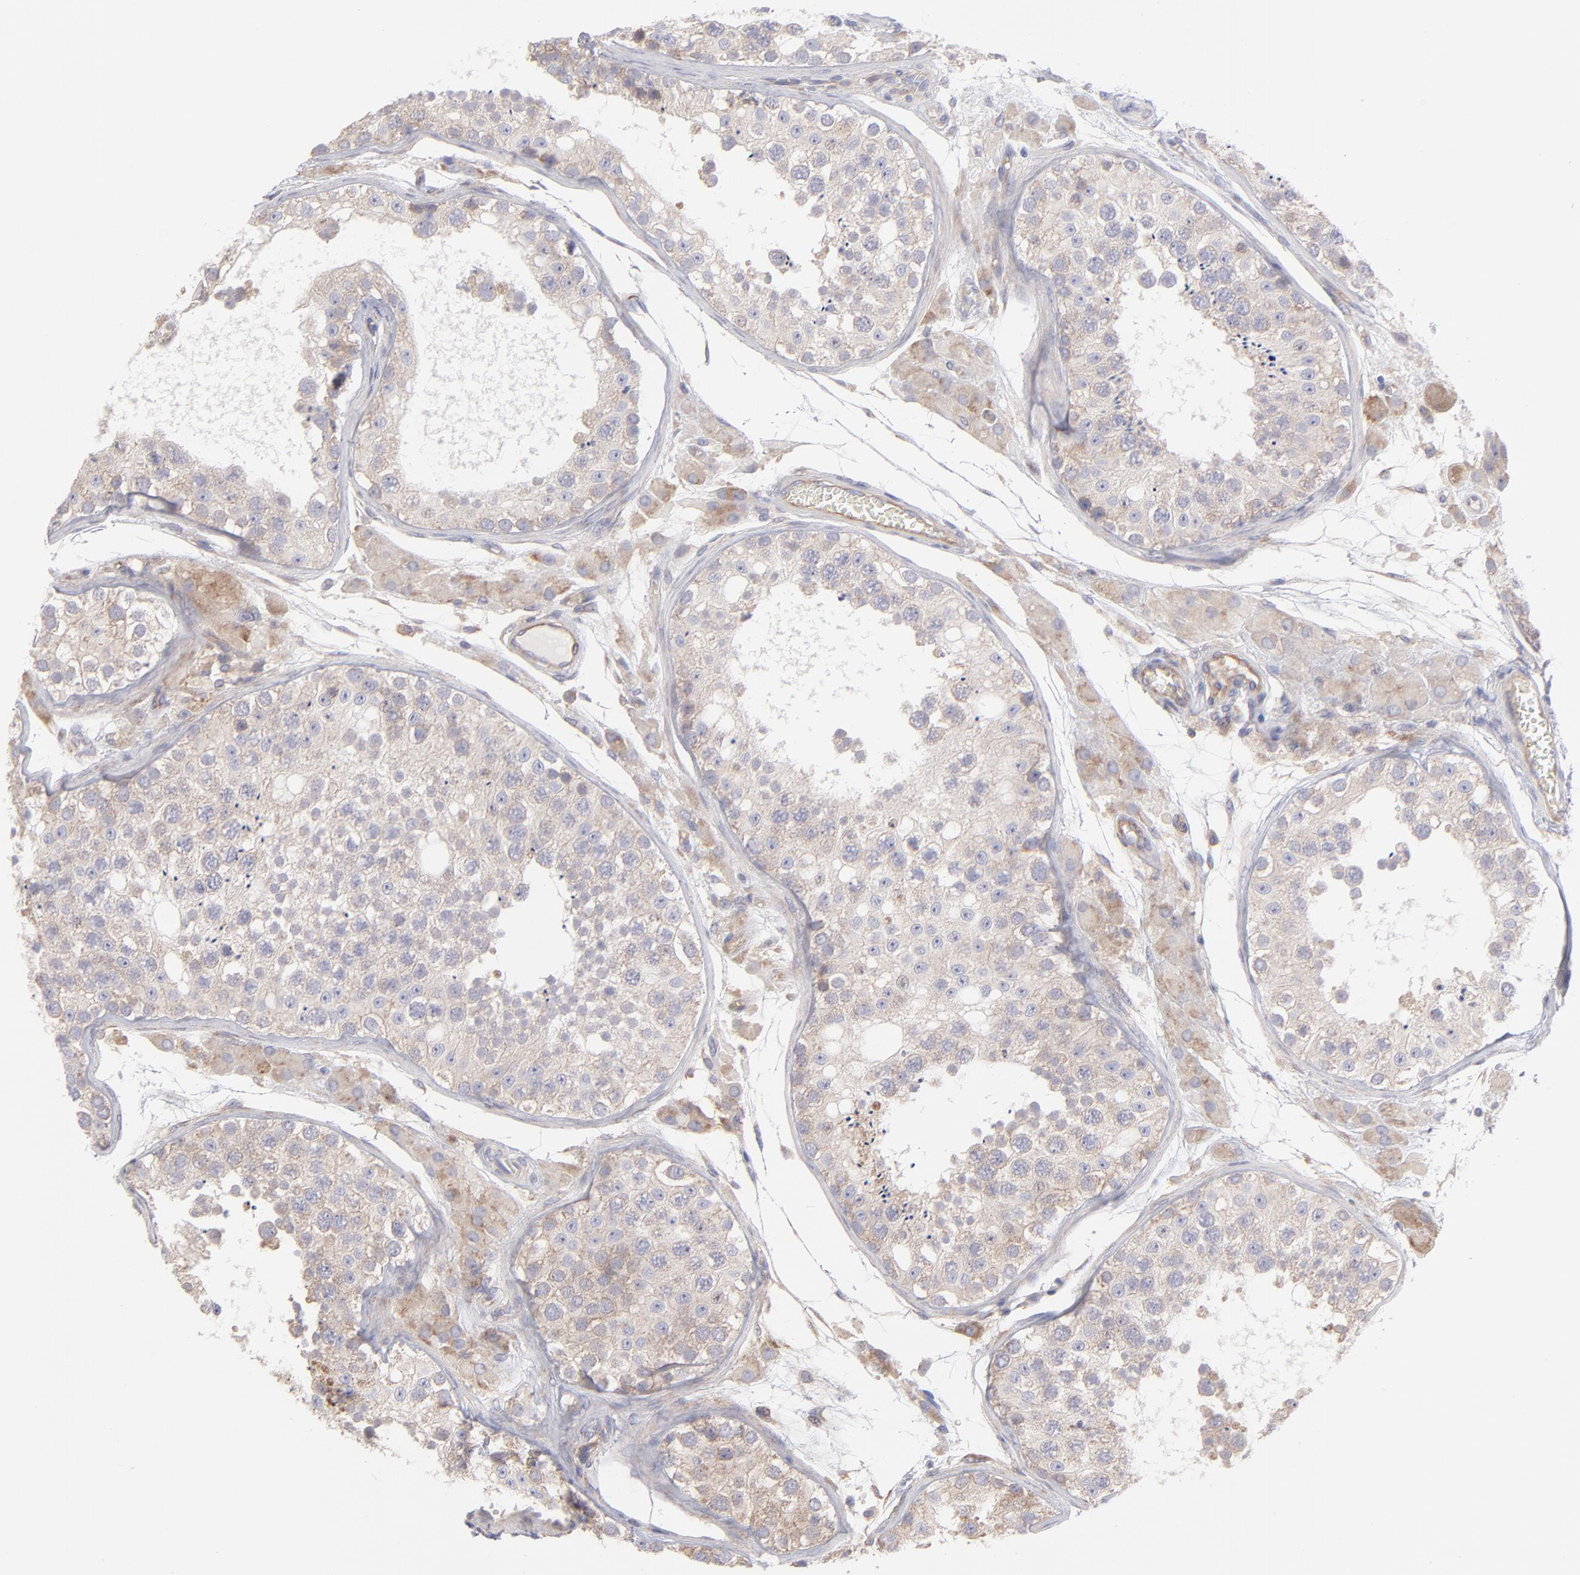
{"staining": {"intensity": "negative", "quantity": "none", "location": "none"}, "tissue": "testis", "cell_type": "Cells in seminiferous ducts", "image_type": "normal", "snomed": [{"axis": "morphology", "description": "Normal tissue, NOS"}, {"axis": "topography", "description": "Testis"}], "caption": "IHC image of unremarkable testis: testis stained with DAB (3,3'-diaminobenzidine) displays no significant protein staining in cells in seminiferous ducts.", "gene": "RPLP0", "patient": {"sex": "male", "age": 26}}